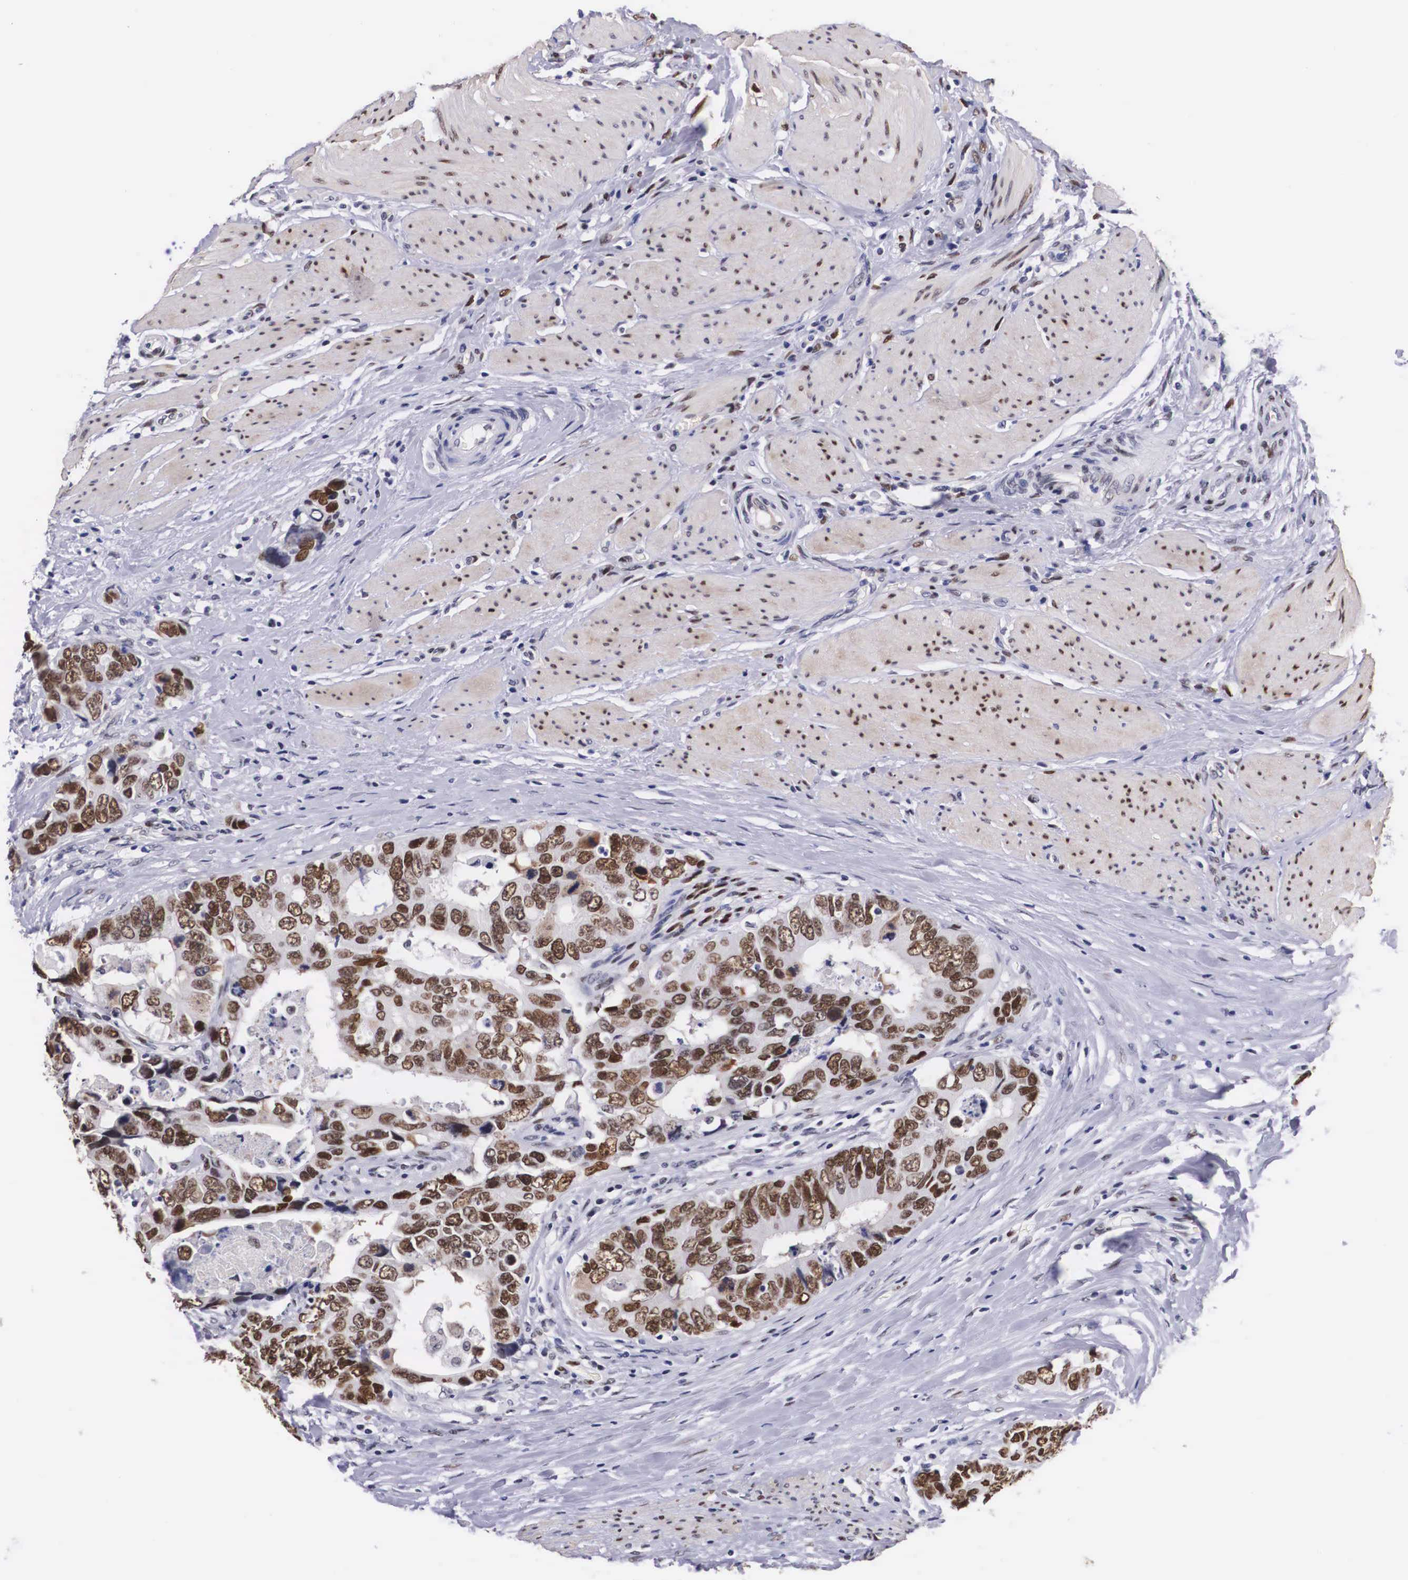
{"staining": {"intensity": "strong", "quantity": ">75%", "location": "nuclear"}, "tissue": "colorectal cancer", "cell_type": "Tumor cells", "image_type": "cancer", "snomed": [{"axis": "morphology", "description": "Adenocarcinoma, NOS"}, {"axis": "topography", "description": "Rectum"}], "caption": "Colorectal adenocarcinoma tissue exhibits strong nuclear positivity in about >75% of tumor cells, visualized by immunohistochemistry.", "gene": "KHDRBS3", "patient": {"sex": "female", "age": 67}}